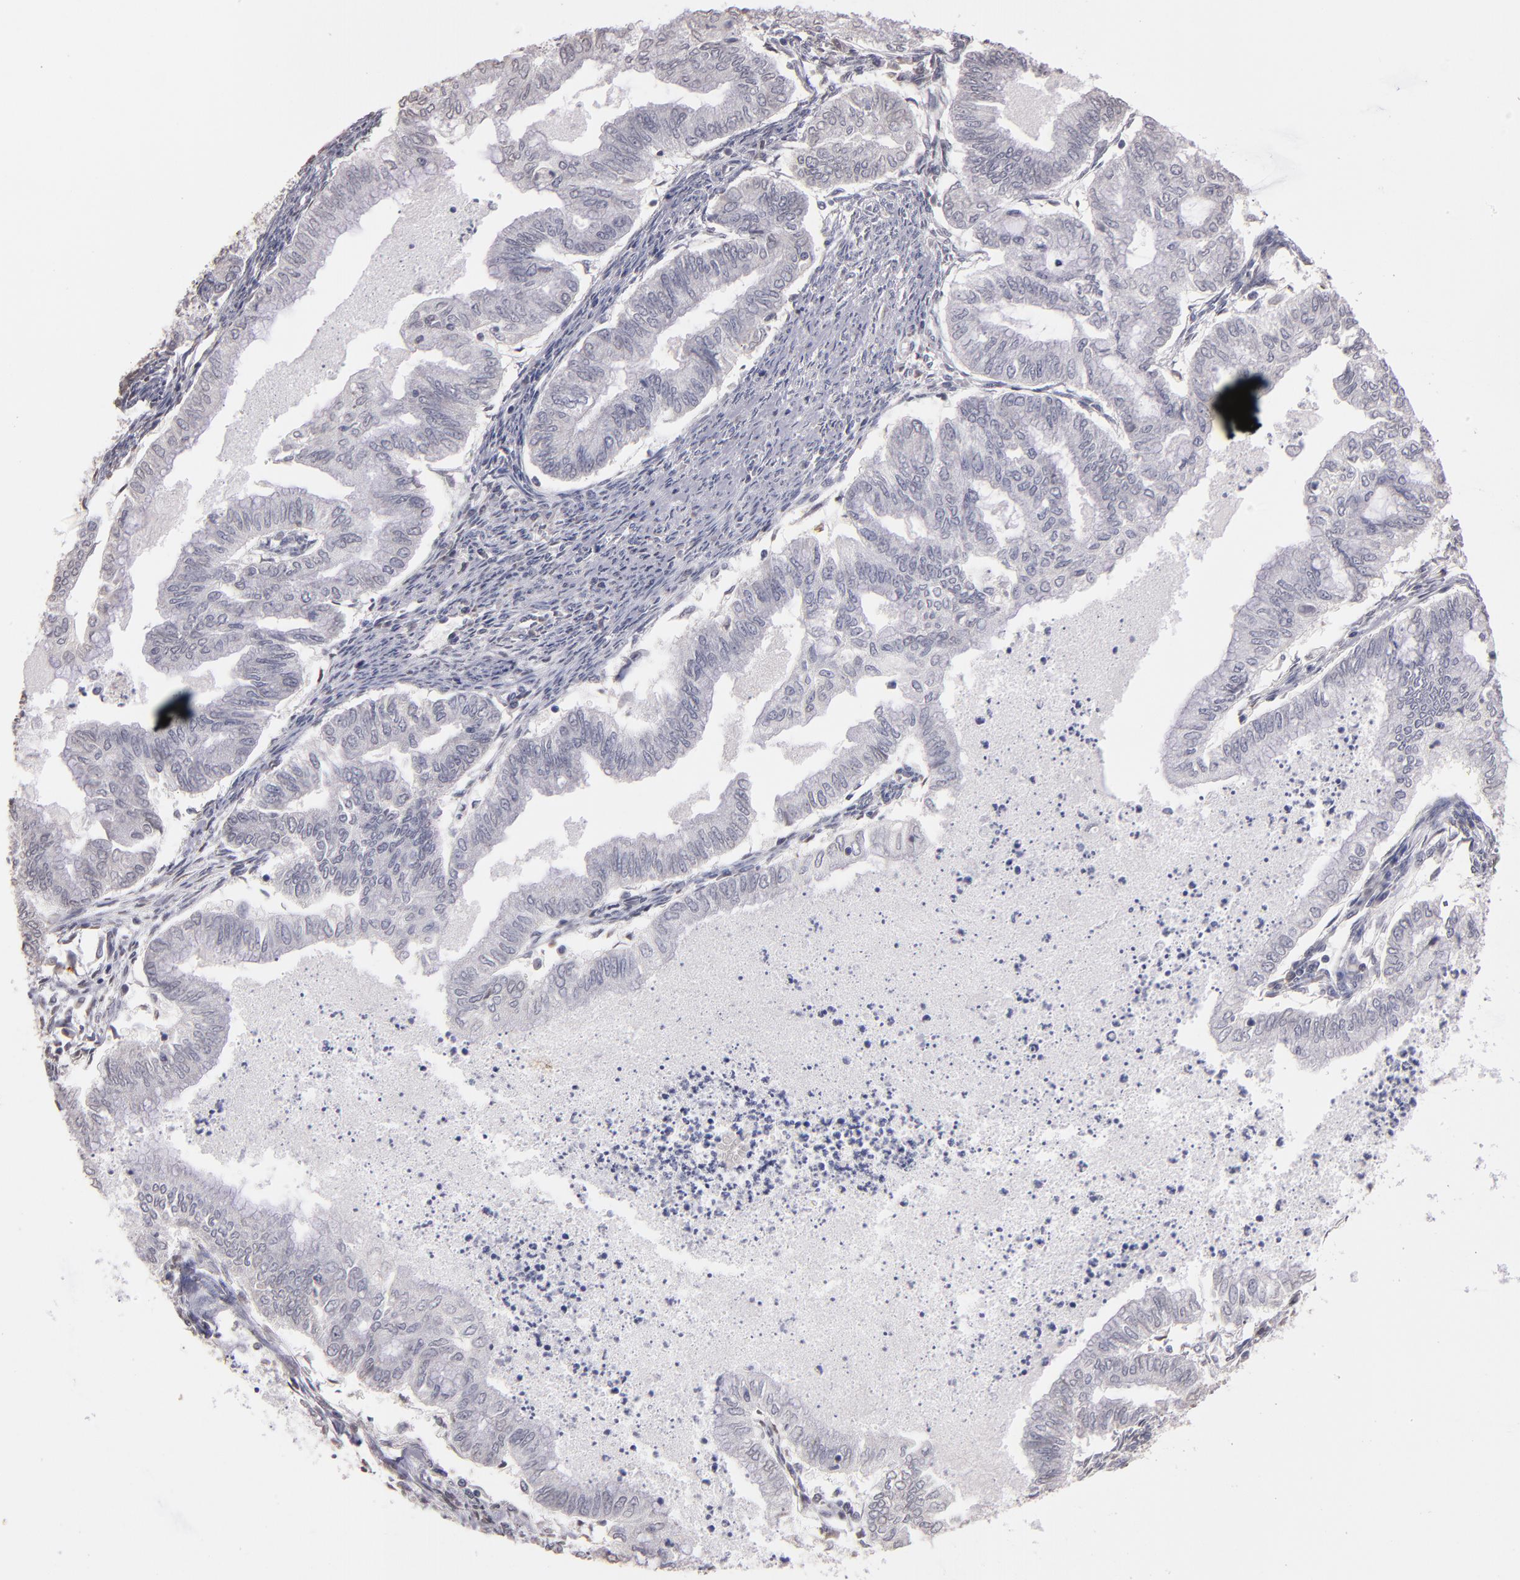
{"staining": {"intensity": "negative", "quantity": "none", "location": "none"}, "tissue": "endometrial cancer", "cell_type": "Tumor cells", "image_type": "cancer", "snomed": [{"axis": "morphology", "description": "Adenocarcinoma, NOS"}, {"axis": "topography", "description": "Endometrium"}], "caption": "Endometrial cancer was stained to show a protein in brown. There is no significant positivity in tumor cells.", "gene": "SOX10", "patient": {"sex": "female", "age": 79}}